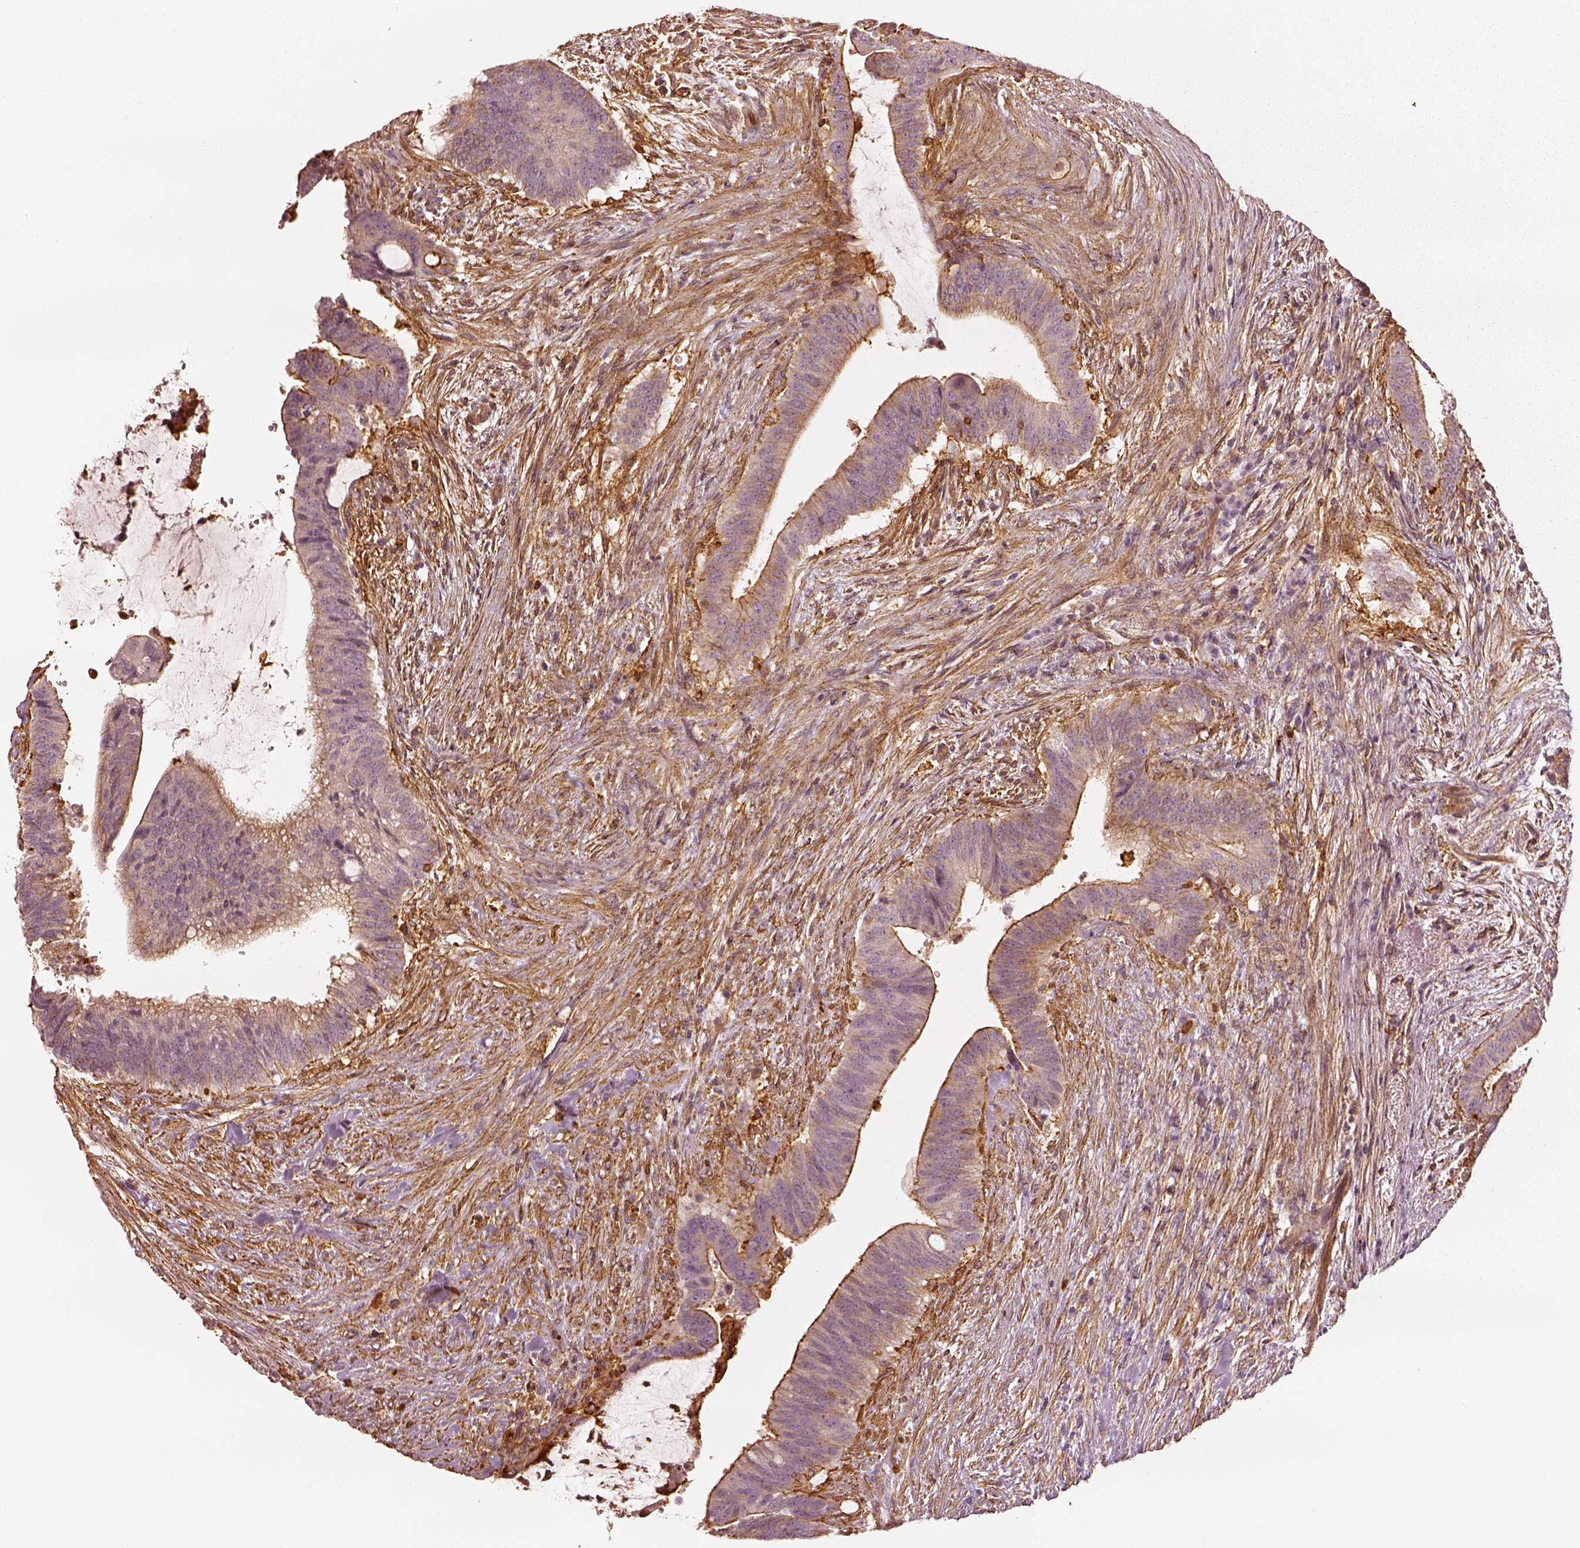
{"staining": {"intensity": "strong", "quantity": "<25%", "location": "cytoplasmic/membranous"}, "tissue": "colorectal cancer", "cell_type": "Tumor cells", "image_type": "cancer", "snomed": [{"axis": "morphology", "description": "Adenocarcinoma, NOS"}, {"axis": "topography", "description": "Colon"}], "caption": "Immunohistochemistry (IHC) of colorectal adenocarcinoma demonstrates medium levels of strong cytoplasmic/membranous staining in about <25% of tumor cells.", "gene": "ZYX", "patient": {"sex": "female", "age": 43}}